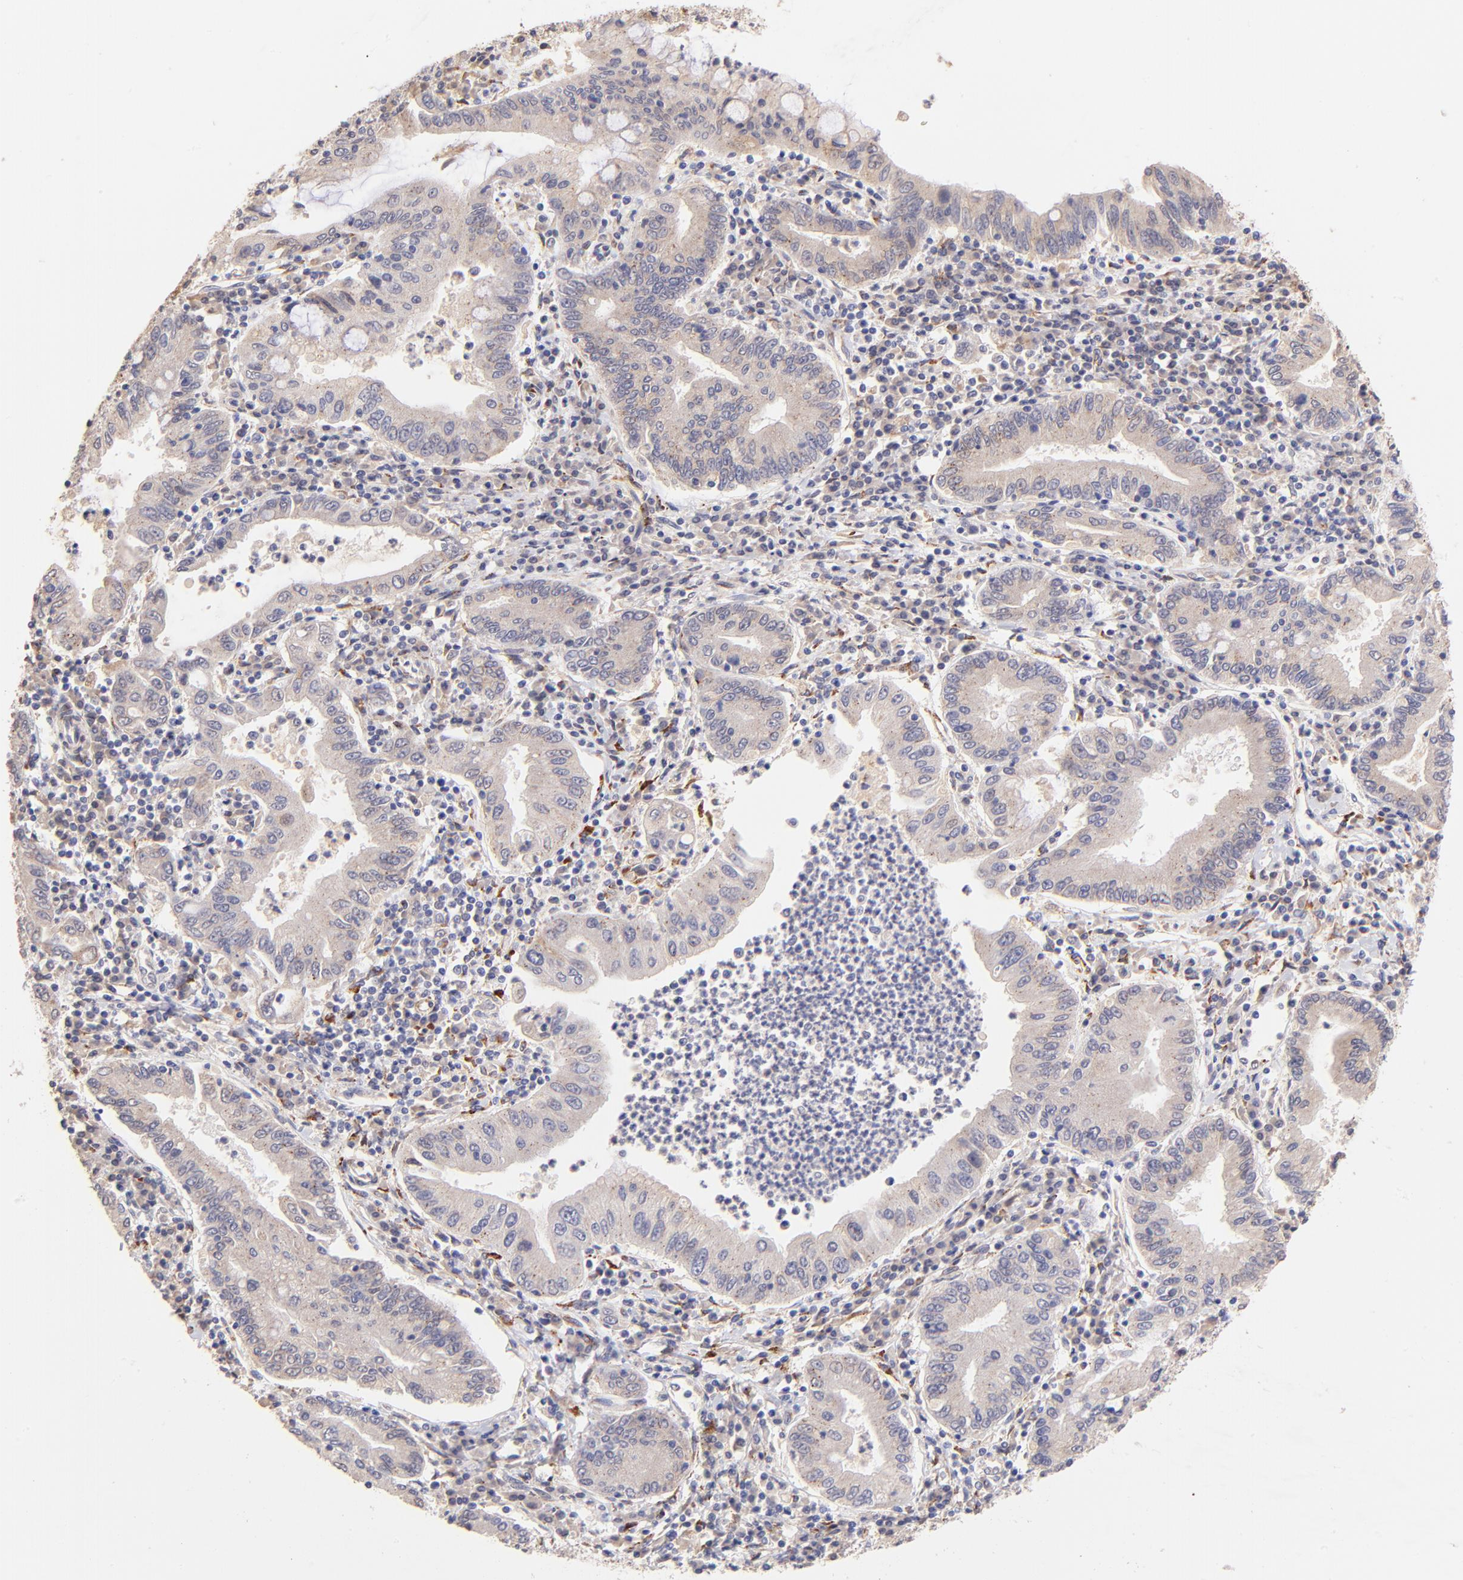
{"staining": {"intensity": "weak", "quantity": "<25%", "location": "cytoplasmic/membranous"}, "tissue": "stomach cancer", "cell_type": "Tumor cells", "image_type": "cancer", "snomed": [{"axis": "morphology", "description": "Normal tissue, NOS"}, {"axis": "morphology", "description": "Adenocarcinoma, NOS"}, {"axis": "topography", "description": "Esophagus"}, {"axis": "topography", "description": "Stomach, upper"}, {"axis": "topography", "description": "Peripheral nerve tissue"}], "caption": "A micrograph of stomach cancer (adenocarcinoma) stained for a protein shows no brown staining in tumor cells. The staining is performed using DAB (3,3'-diaminobenzidine) brown chromogen with nuclei counter-stained in using hematoxylin.", "gene": "SPARC", "patient": {"sex": "male", "age": 62}}